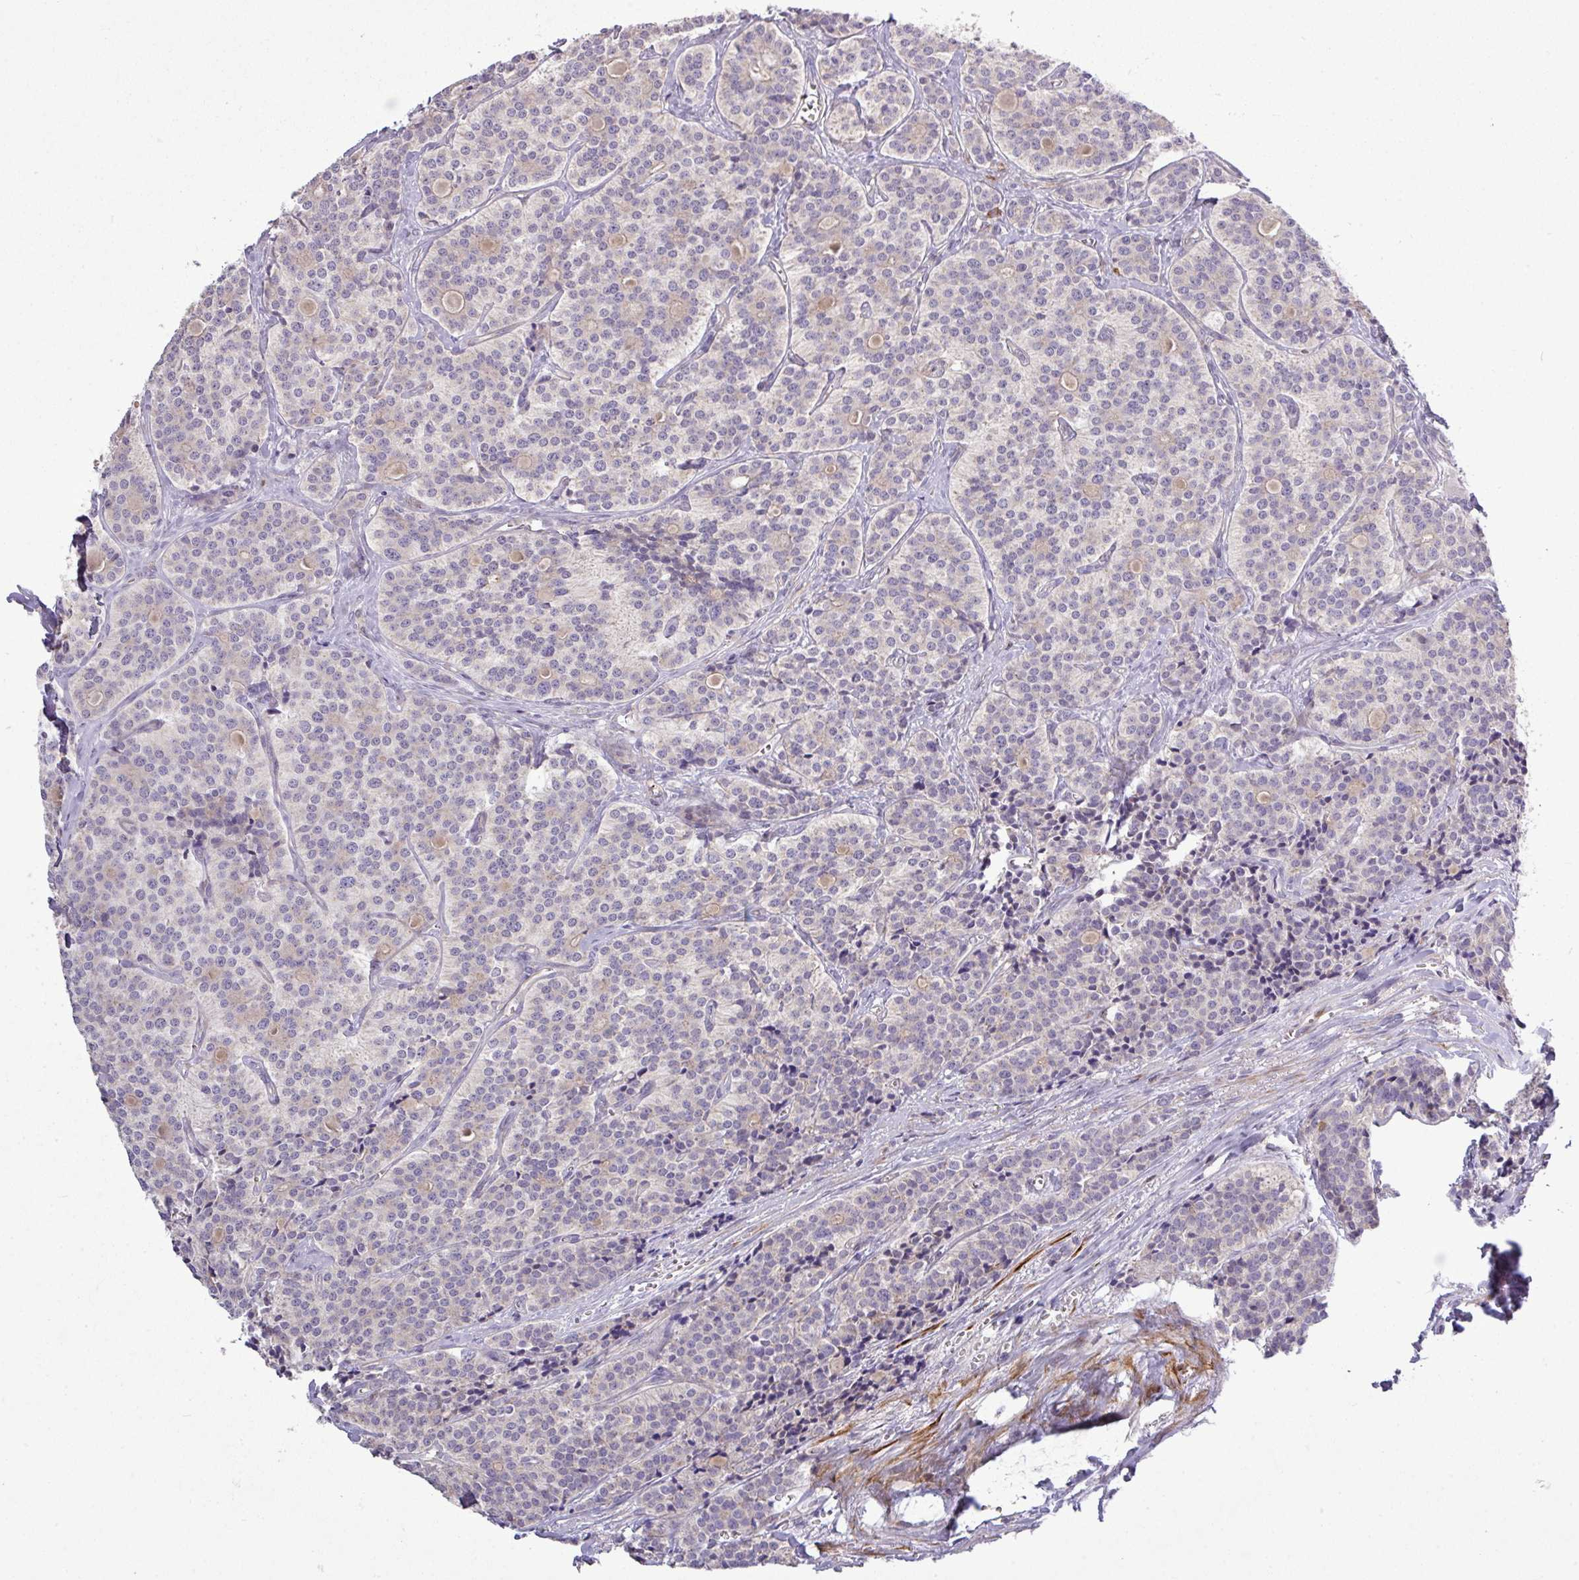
{"staining": {"intensity": "negative", "quantity": "none", "location": "none"}, "tissue": "carcinoid", "cell_type": "Tumor cells", "image_type": "cancer", "snomed": [{"axis": "morphology", "description": "Carcinoid, malignant, NOS"}, {"axis": "topography", "description": "Small intestine"}], "caption": "This is a photomicrograph of immunohistochemistry (IHC) staining of malignant carcinoid, which shows no expression in tumor cells. (DAB (3,3'-diaminobenzidine) IHC, high magnification).", "gene": "TPRA1", "patient": {"sex": "male", "age": 63}}